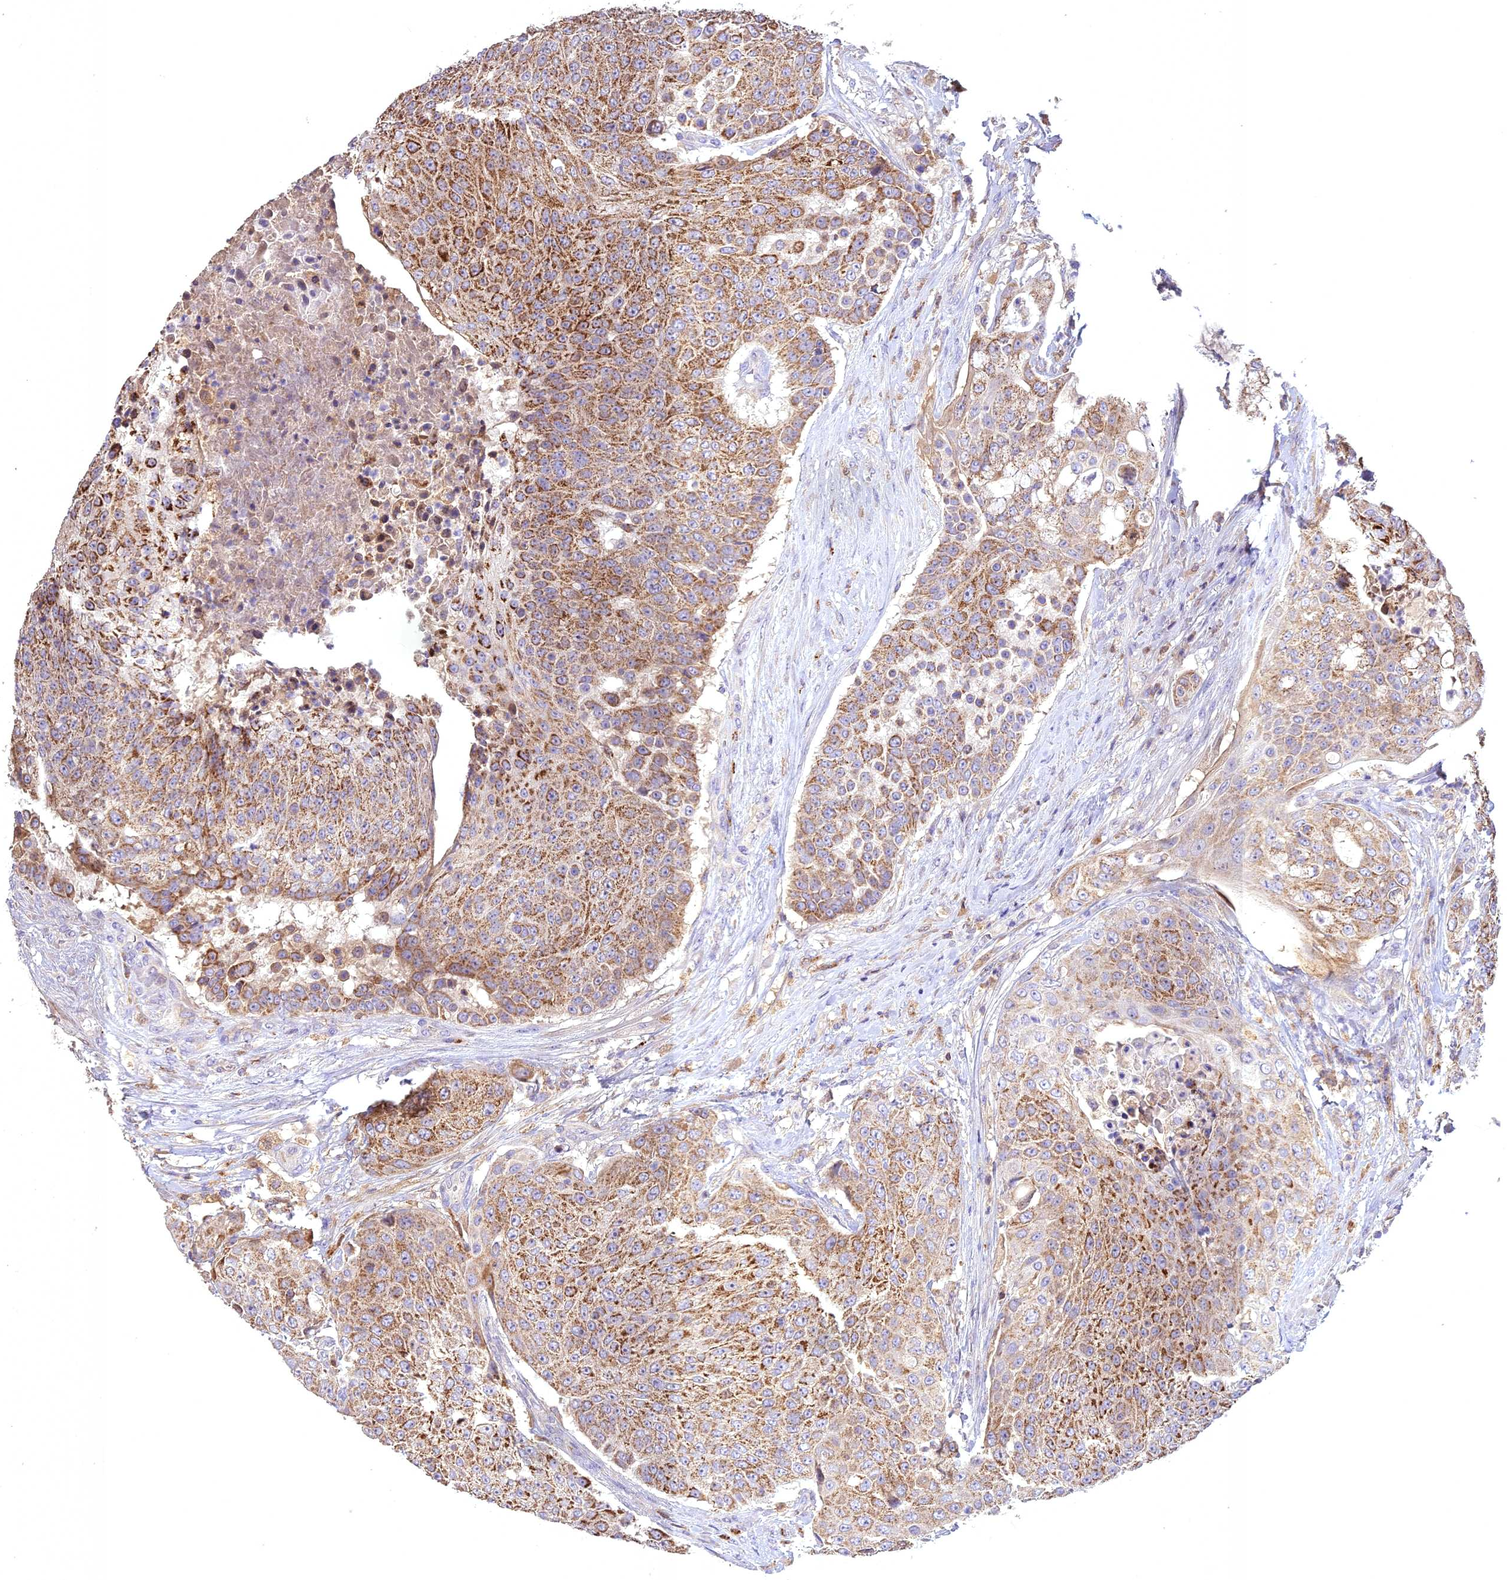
{"staining": {"intensity": "moderate", "quantity": ">75%", "location": "cytoplasmic/membranous"}, "tissue": "urothelial cancer", "cell_type": "Tumor cells", "image_type": "cancer", "snomed": [{"axis": "morphology", "description": "Urothelial carcinoma, High grade"}, {"axis": "topography", "description": "Urinary bladder"}], "caption": "IHC image of neoplastic tissue: urothelial cancer stained using immunohistochemistry (IHC) reveals medium levels of moderate protein expression localized specifically in the cytoplasmic/membranous of tumor cells, appearing as a cytoplasmic/membranous brown color.", "gene": "NUDT8", "patient": {"sex": "female", "age": 63}}